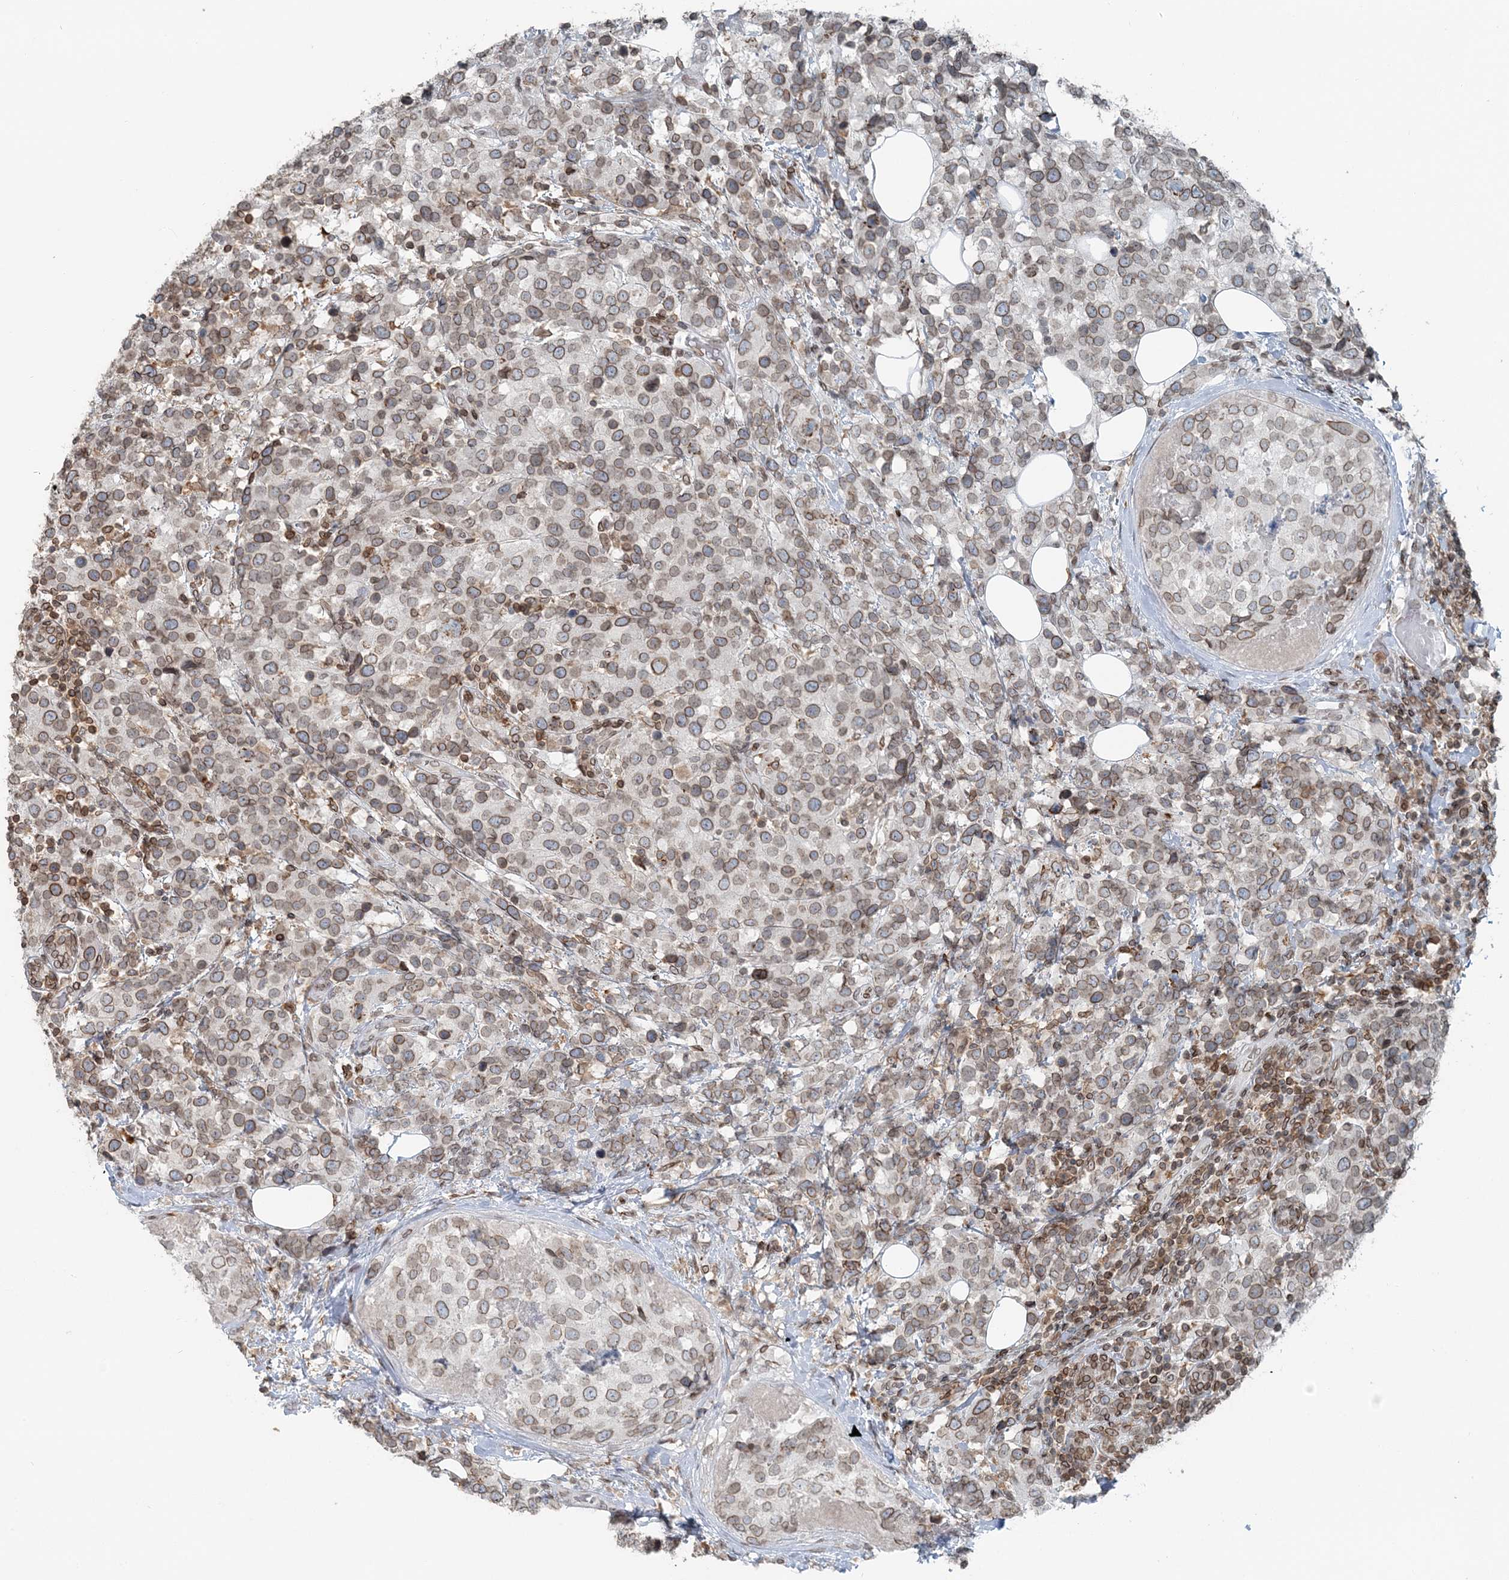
{"staining": {"intensity": "moderate", "quantity": ">75%", "location": "cytoplasmic/membranous,nuclear"}, "tissue": "breast cancer", "cell_type": "Tumor cells", "image_type": "cancer", "snomed": [{"axis": "morphology", "description": "Lobular carcinoma"}, {"axis": "topography", "description": "Breast"}], "caption": "The photomicrograph exhibits staining of breast lobular carcinoma, revealing moderate cytoplasmic/membranous and nuclear protein positivity (brown color) within tumor cells. Ihc stains the protein of interest in brown and the nuclei are stained blue.", "gene": "GJD4", "patient": {"sex": "female", "age": 59}}